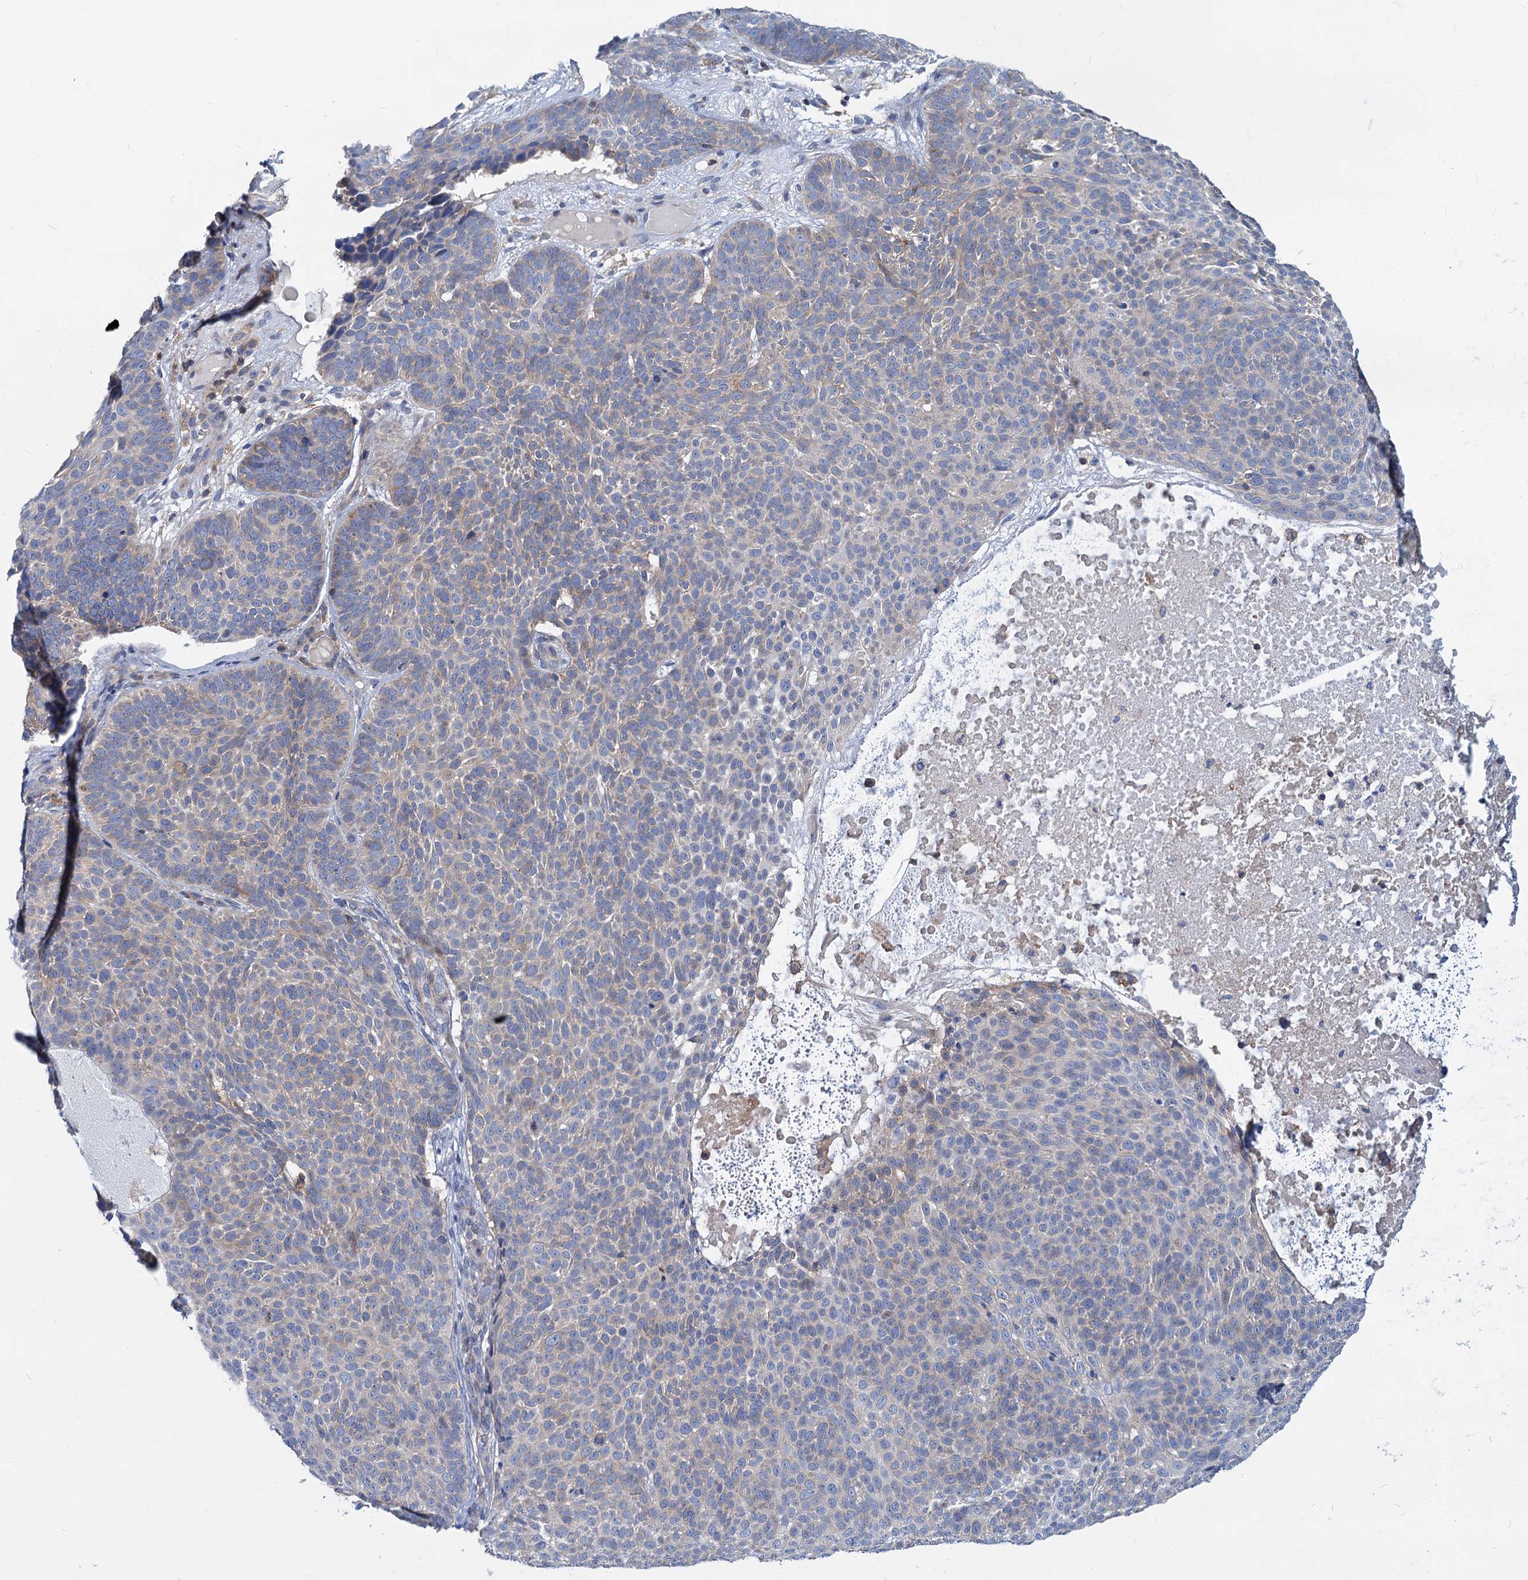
{"staining": {"intensity": "weak", "quantity": "25%-75%", "location": "cytoplasmic/membranous"}, "tissue": "skin cancer", "cell_type": "Tumor cells", "image_type": "cancer", "snomed": [{"axis": "morphology", "description": "Basal cell carcinoma"}, {"axis": "topography", "description": "Skin"}], "caption": "The histopathology image reveals a brown stain indicating the presence of a protein in the cytoplasmic/membranous of tumor cells in skin cancer.", "gene": "LRCH4", "patient": {"sex": "male", "age": 85}}